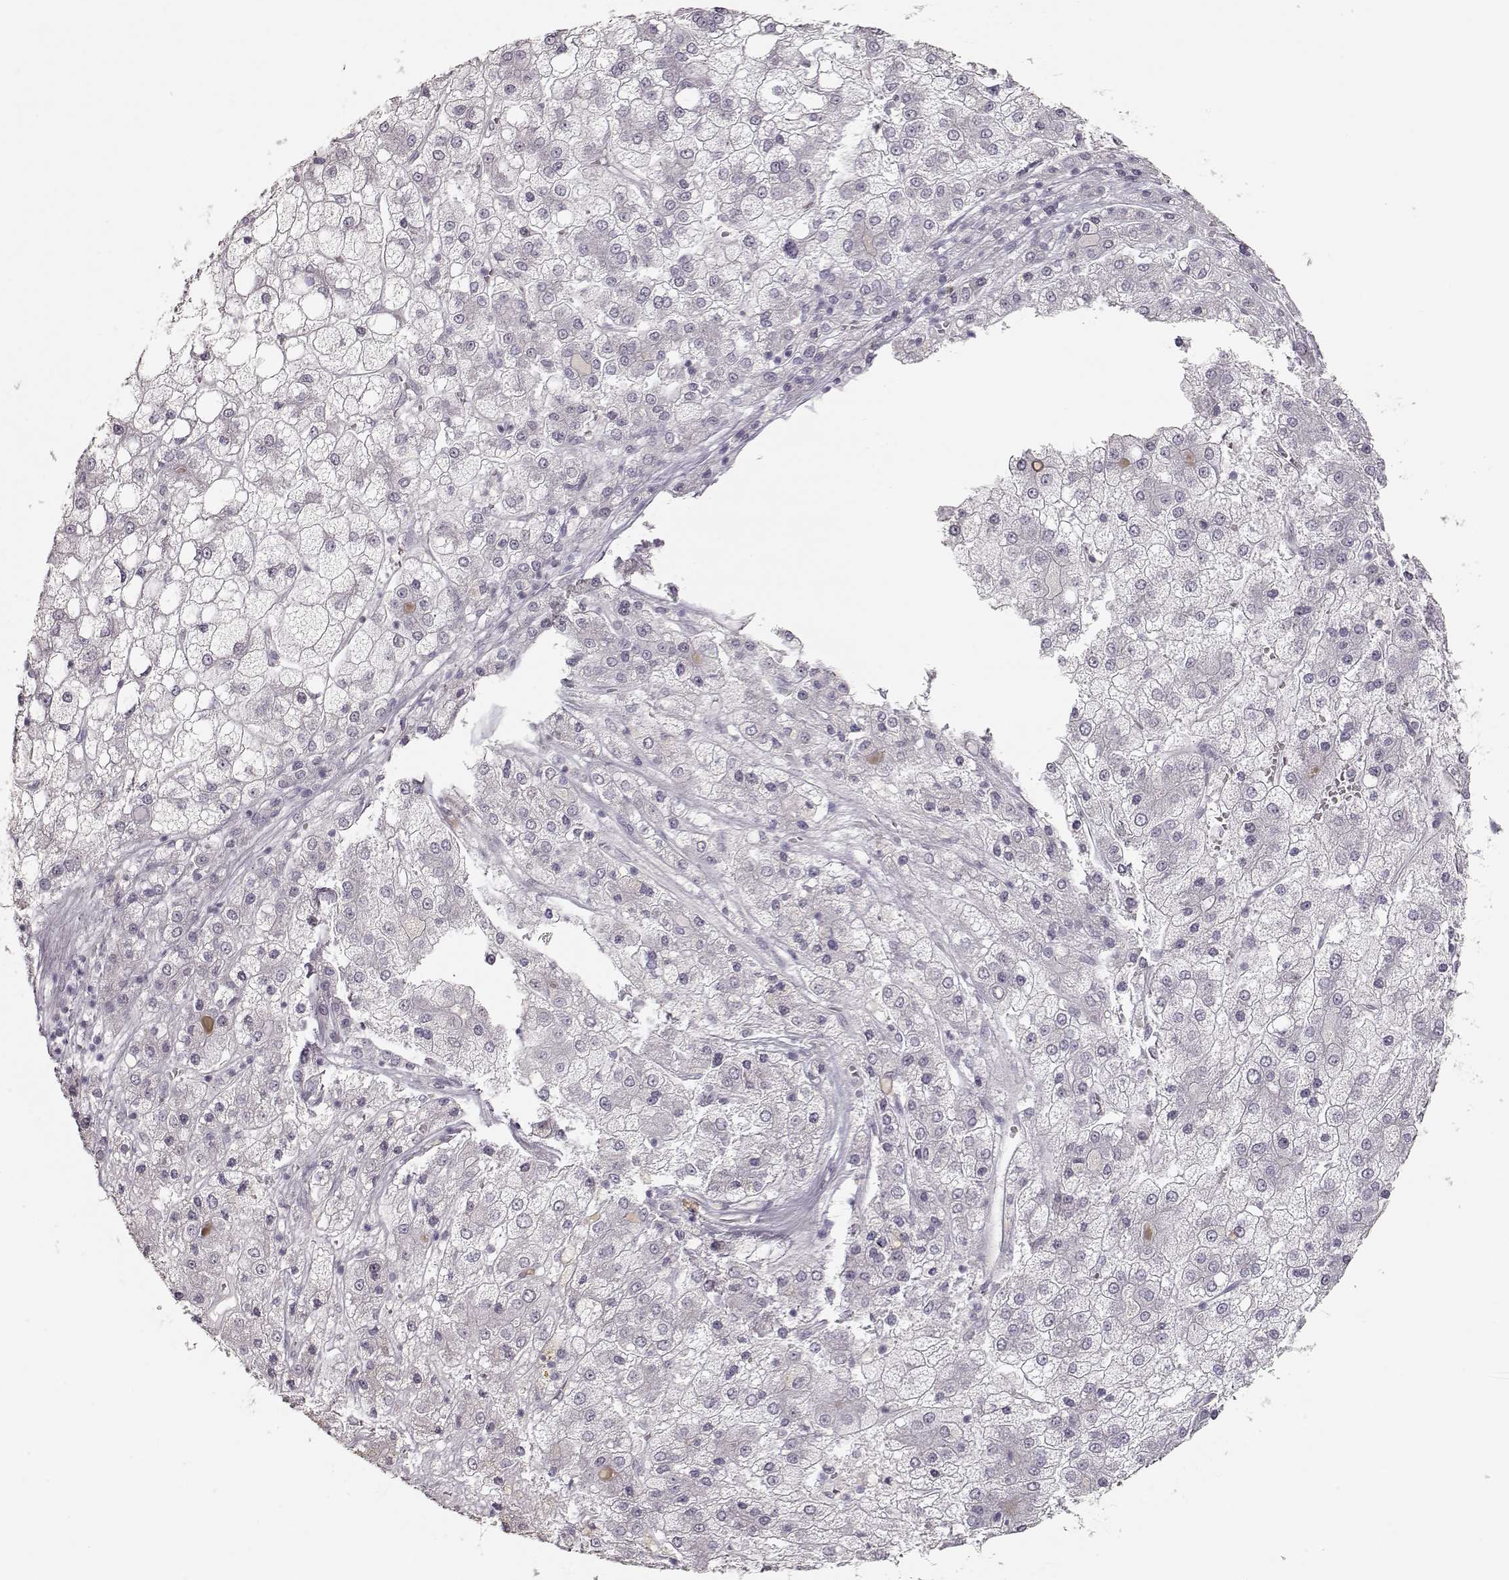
{"staining": {"intensity": "negative", "quantity": "none", "location": "none"}, "tissue": "liver cancer", "cell_type": "Tumor cells", "image_type": "cancer", "snomed": [{"axis": "morphology", "description": "Carcinoma, Hepatocellular, NOS"}, {"axis": "topography", "description": "Liver"}], "caption": "Protein analysis of liver cancer demonstrates no significant positivity in tumor cells. (DAB immunohistochemistry (IHC), high magnification).", "gene": "S100B", "patient": {"sex": "male", "age": 73}}